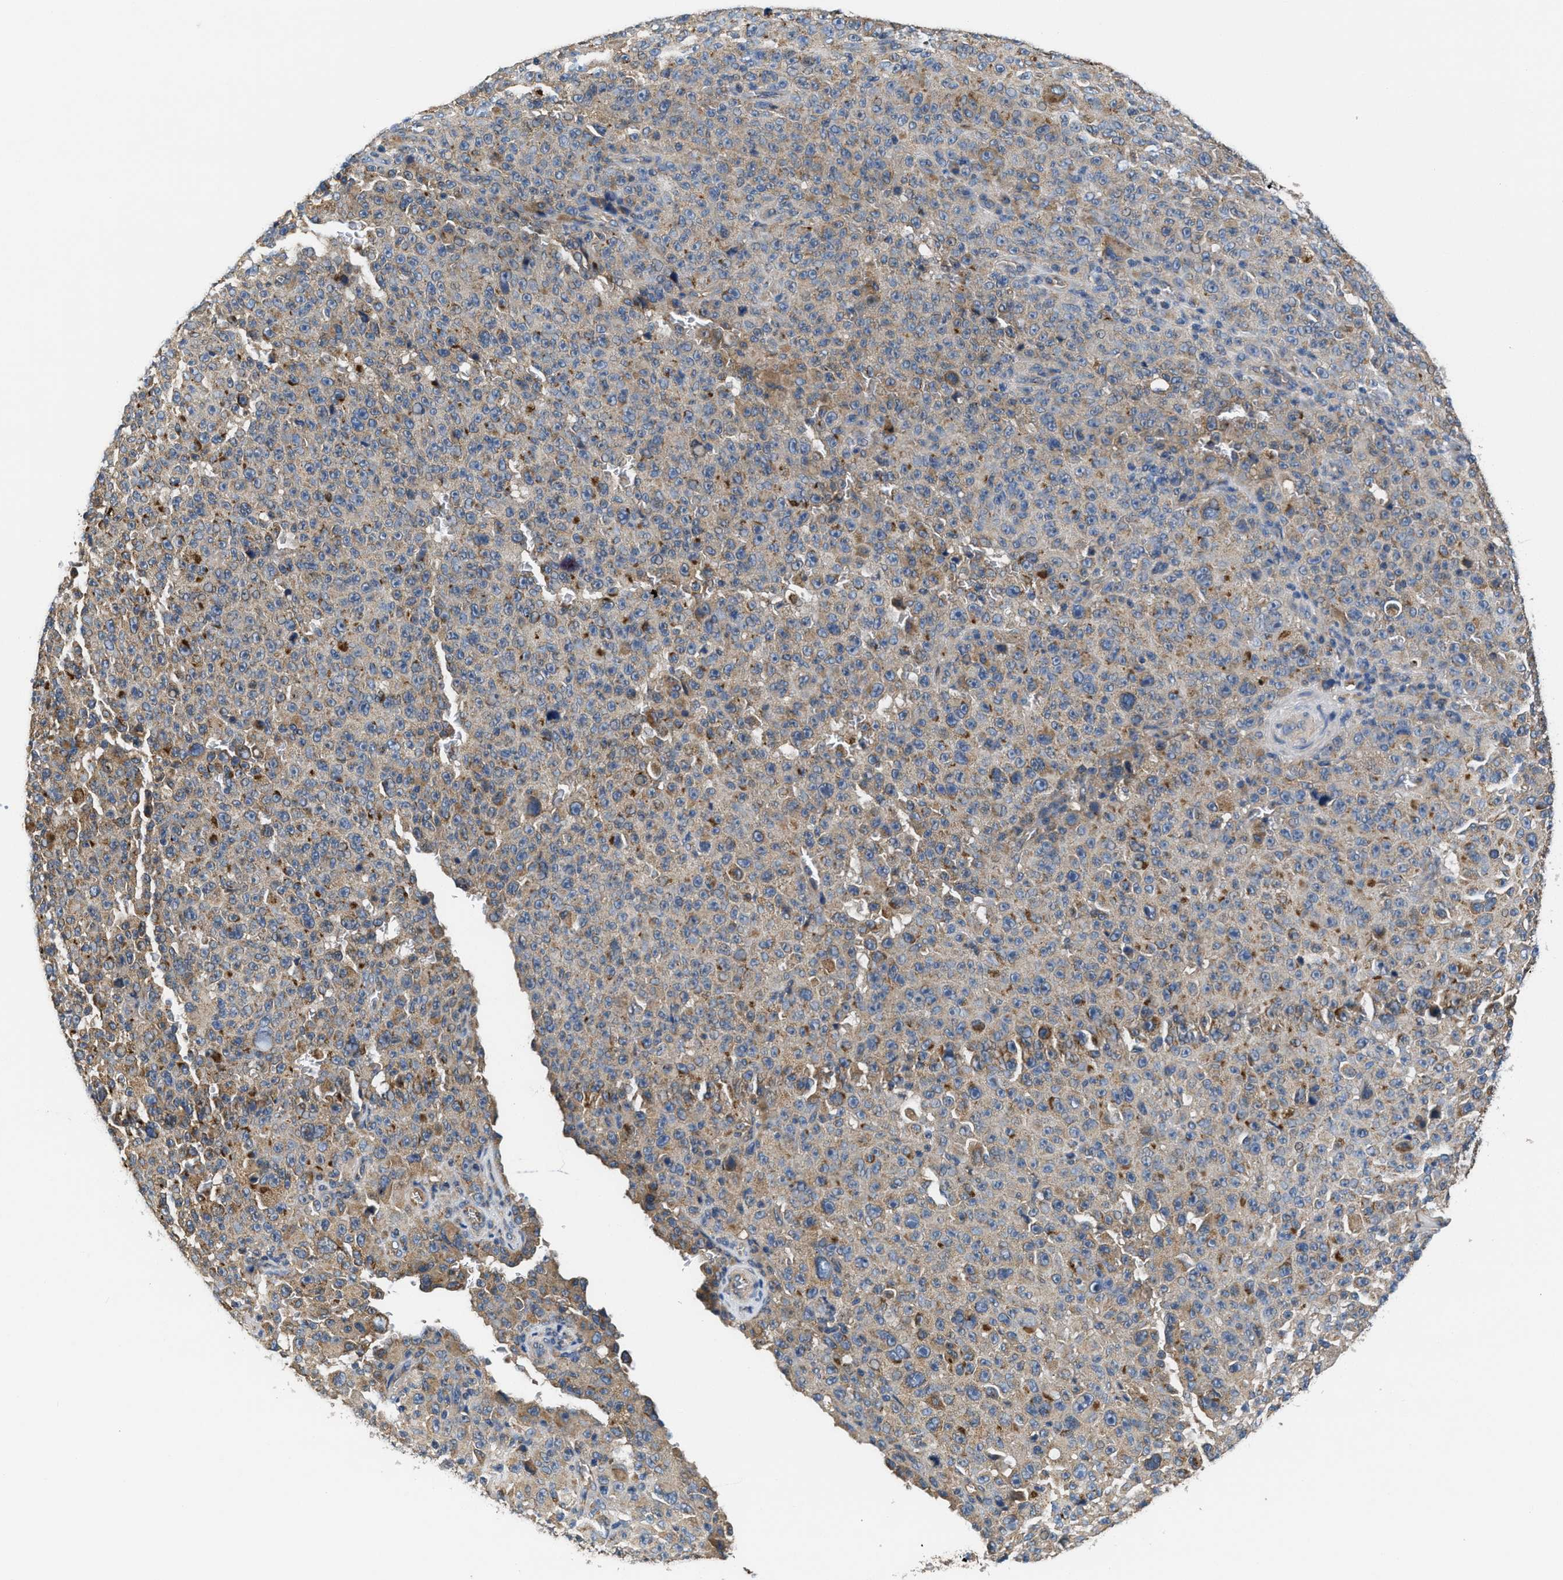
{"staining": {"intensity": "moderate", "quantity": "25%-75%", "location": "cytoplasmic/membranous"}, "tissue": "melanoma", "cell_type": "Tumor cells", "image_type": "cancer", "snomed": [{"axis": "morphology", "description": "Malignant melanoma, NOS"}, {"axis": "topography", "description": "Skin"}], "caption": "The photomicrograph displays immunohistochemical staining of melanoma. There is moderate cytoplasmic/membranous positivity is present in approximately 25%-75% of tumor cells.", "gene": "CEP128", "patient": {"sex": "female", "age": 82}}